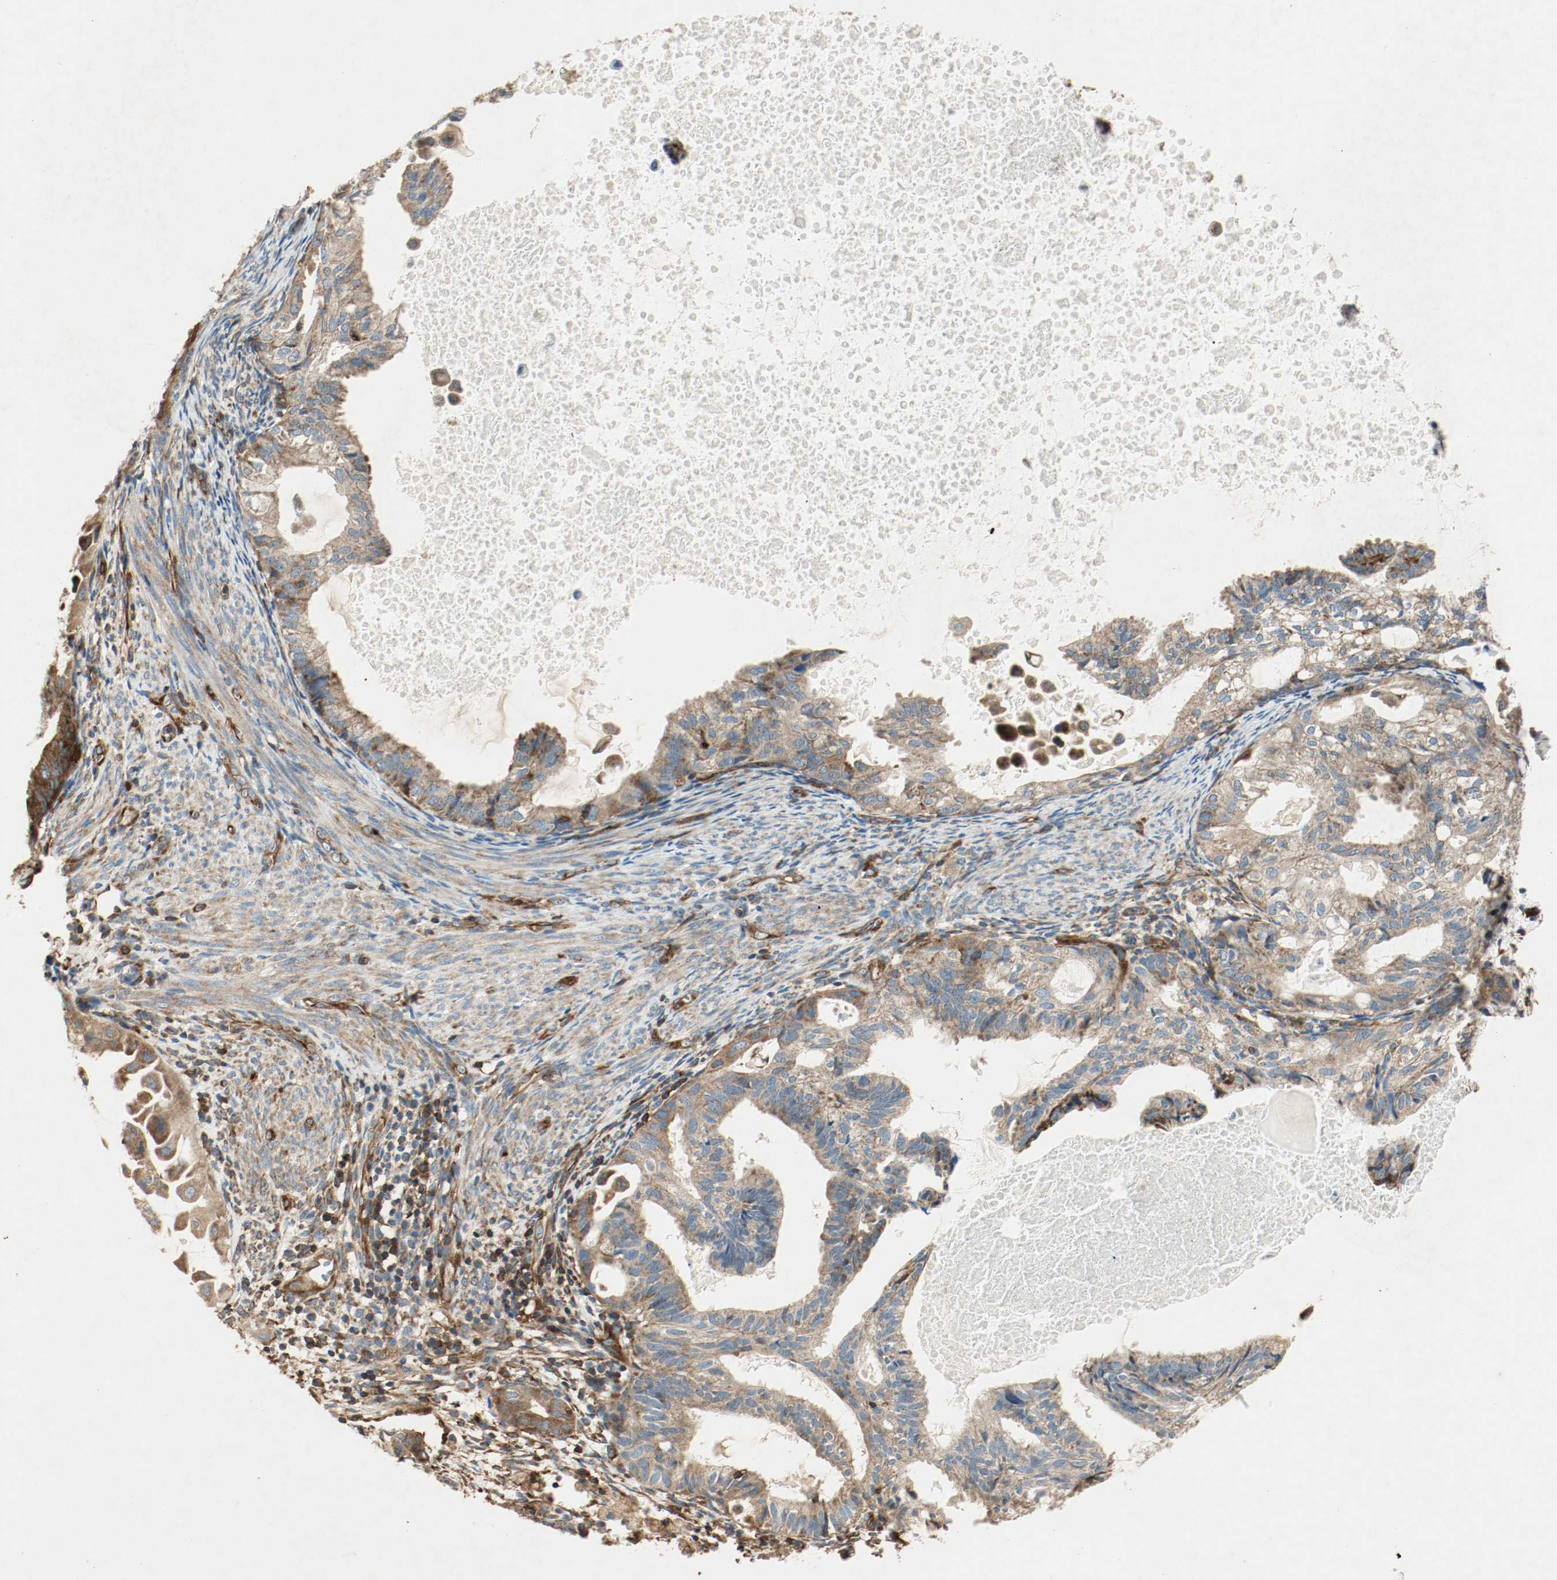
{"staining": {"intensity": "moderate", "quantity": ">75%", "location": "cytoplasmic/membranous"}, "tissue": "cervical cancer", "cell_type": "Tumor cells", "image_type": "cancer", "snomed": [{"axis": "morphology", "description": "Normal tissue, NOS"}, {"axis": "morphology", "description": "Adenocarcinoma, NOS"}, {"axis": "topography", "description": "Cervix"}, {"axis": "topography", "description": "Endometrium"}], "caption": "An image of human cervical adenocarcinoma stained for a protein demonstrates moderate cytoplasmic/membranous brown staining in tumor cells. (IHC, brightfield microscopy, high magnification).", "gene": "PLCG1", "patient": {"sex": "female", "age": 86}}